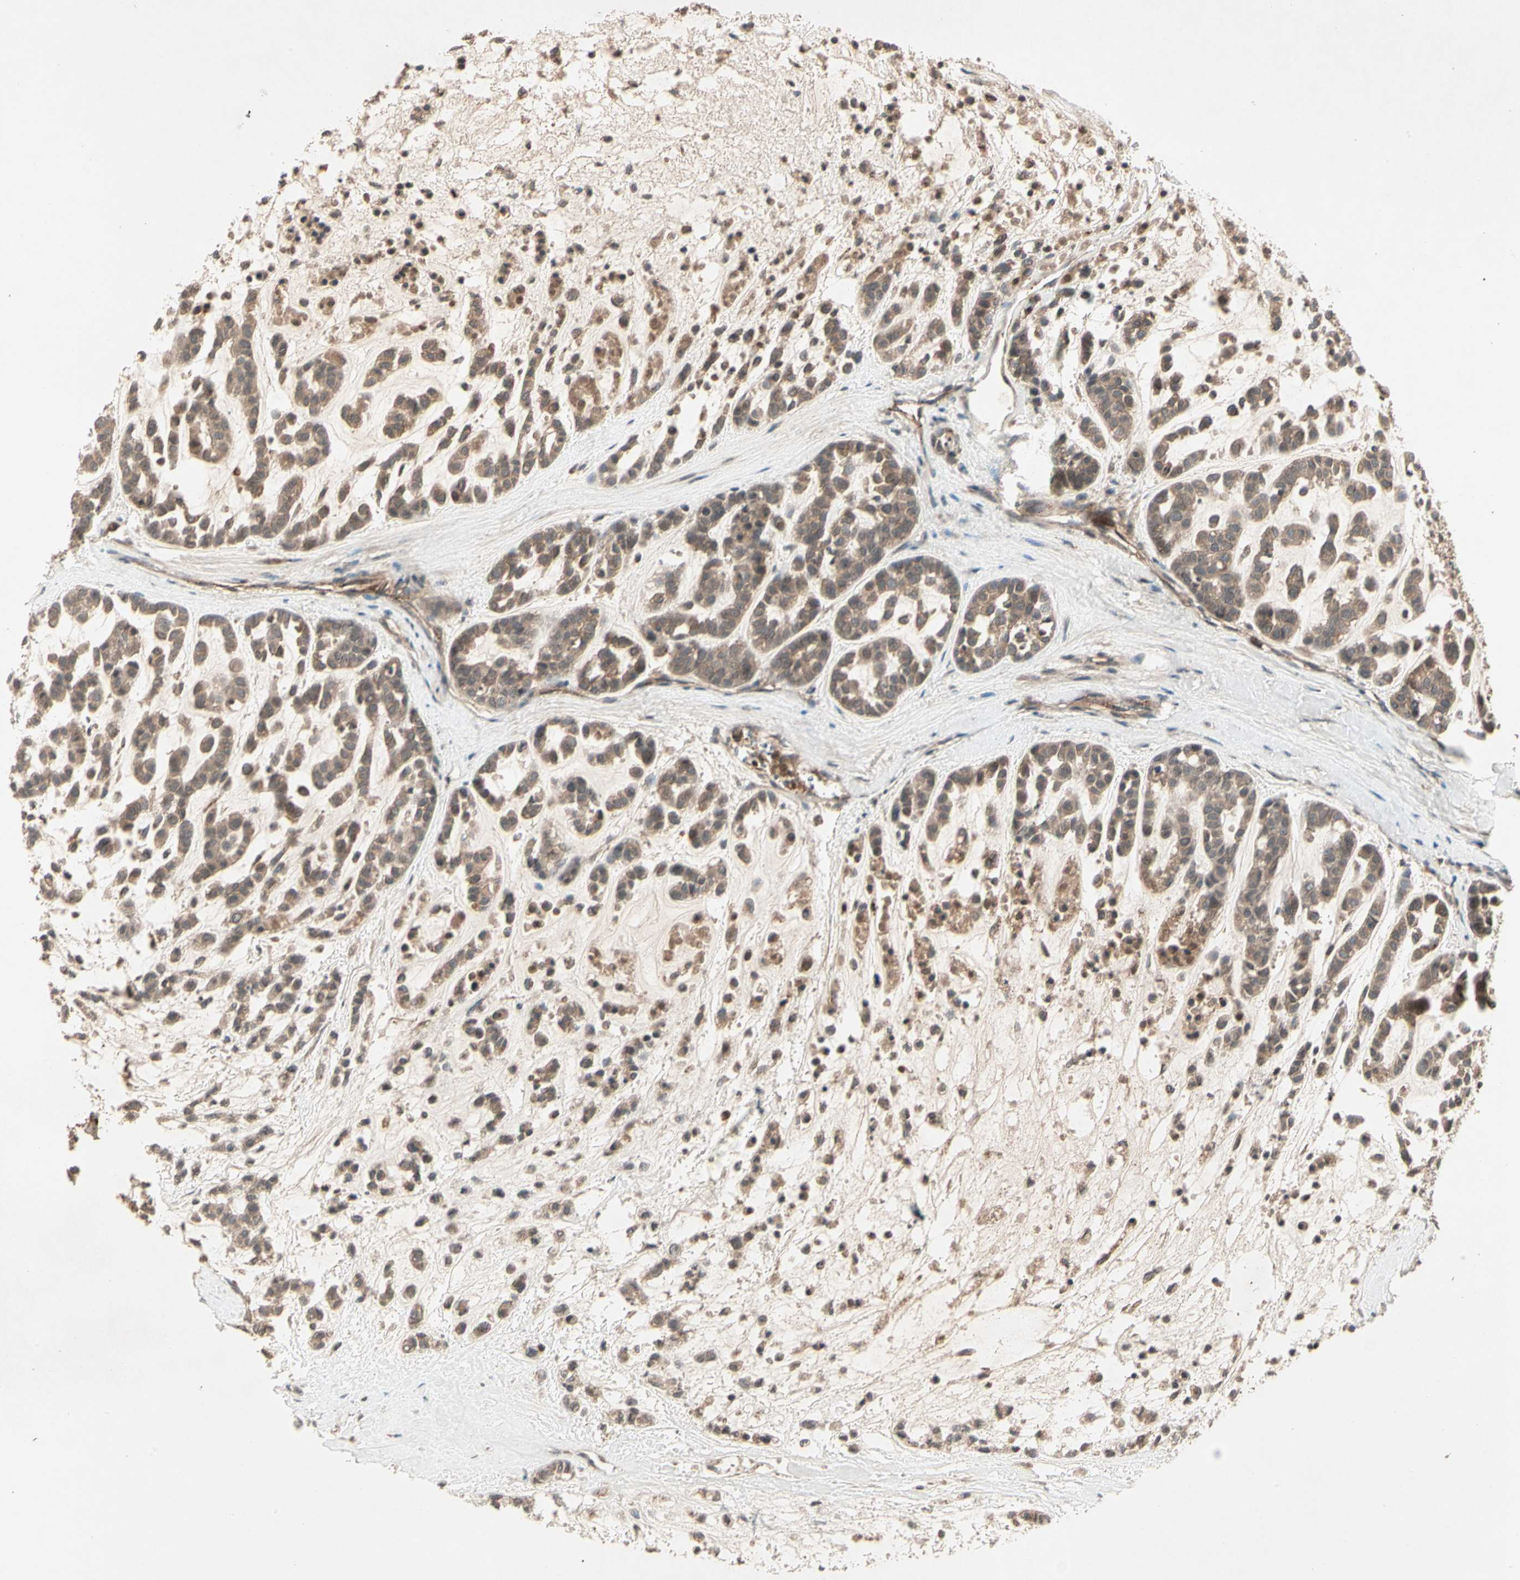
{"staining": {"intensity": "moderate", "quantity": ">75%", "location": "cytoplasmic/membranous"}, "tissue": "head and neck cancer", "cell_type": "Tumor cells", "image_type": "cancer", "snomed": [{"axis": "morphology", "description": "Adenocarcinoma, NOS"}, {"axis": "morphology", "description": "Adenoma, NOS"}, {"axis": "topography", "description": "Head-Neck"}], "caption": "Head and neck adenoma stained for a protein (brown) exhibits moderate cytoplasmic/membranous positive staining in about >75% of tumor cells.", "gene": "FLOT1", "patient": {"sex": "female", "age": 55}}